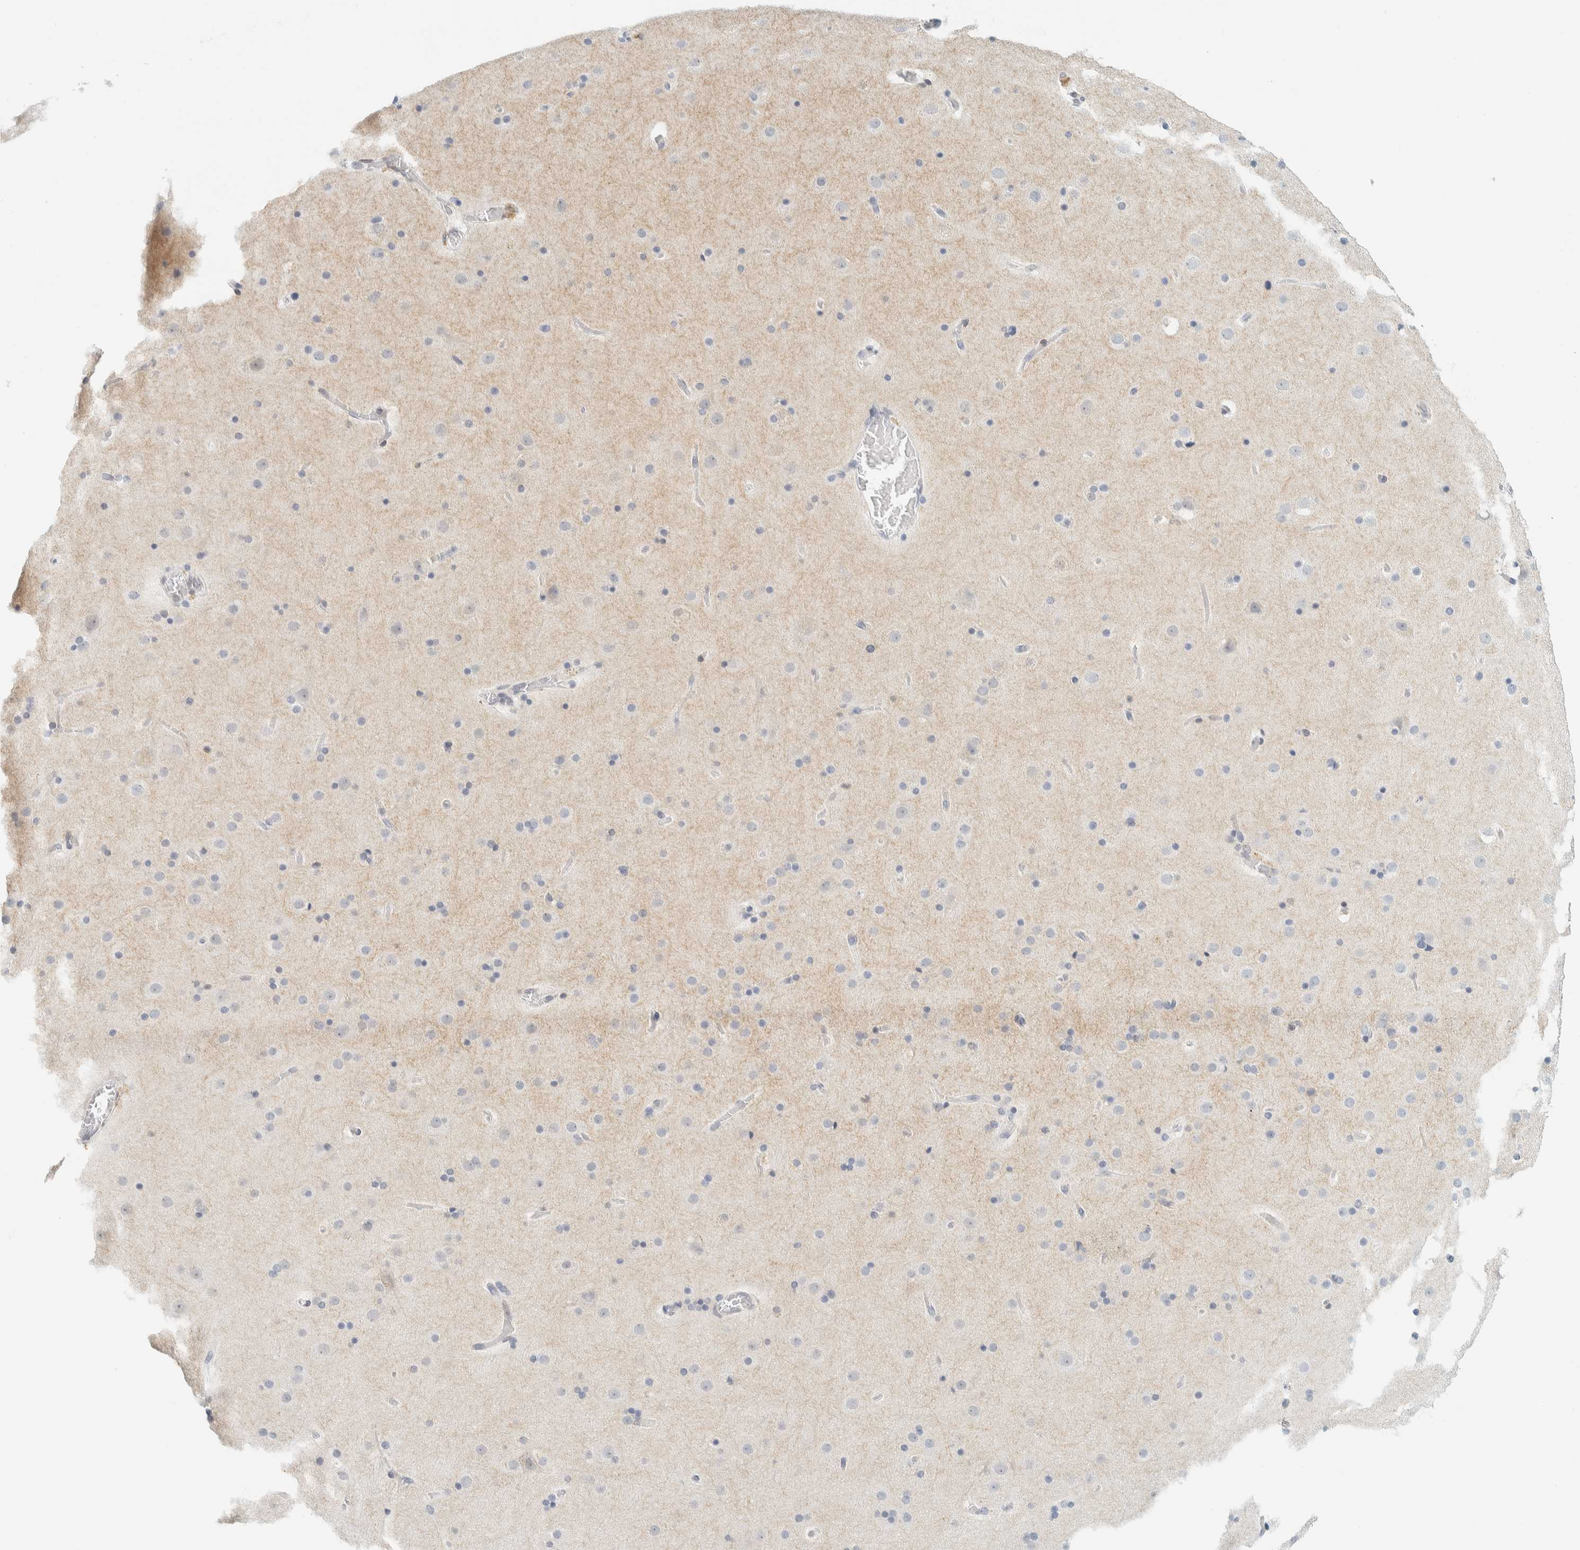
{"staining": {"intensity": "negative", "quantity": "none", "location": "none"}, "tissue": "cerebral cortex", "cell_type": "Endothelial cells", "image_type": "normal", "snomed": [{"axis": "morphology", "description": "Normal tissue, NOS"}, {"axis": "topography", "description": "Cerebral cortex"}], "caption": "IHC micrograph of unremarkable cerebral cortex: cerebral cortex stained with DAB demonstrates no significant protein expression in endothelial cells. (DAB IHC visualized using brightfield microscopy, high magnification).", "gene": "C1QTNF12", "patient": {"sex": "male", "age": 57}}